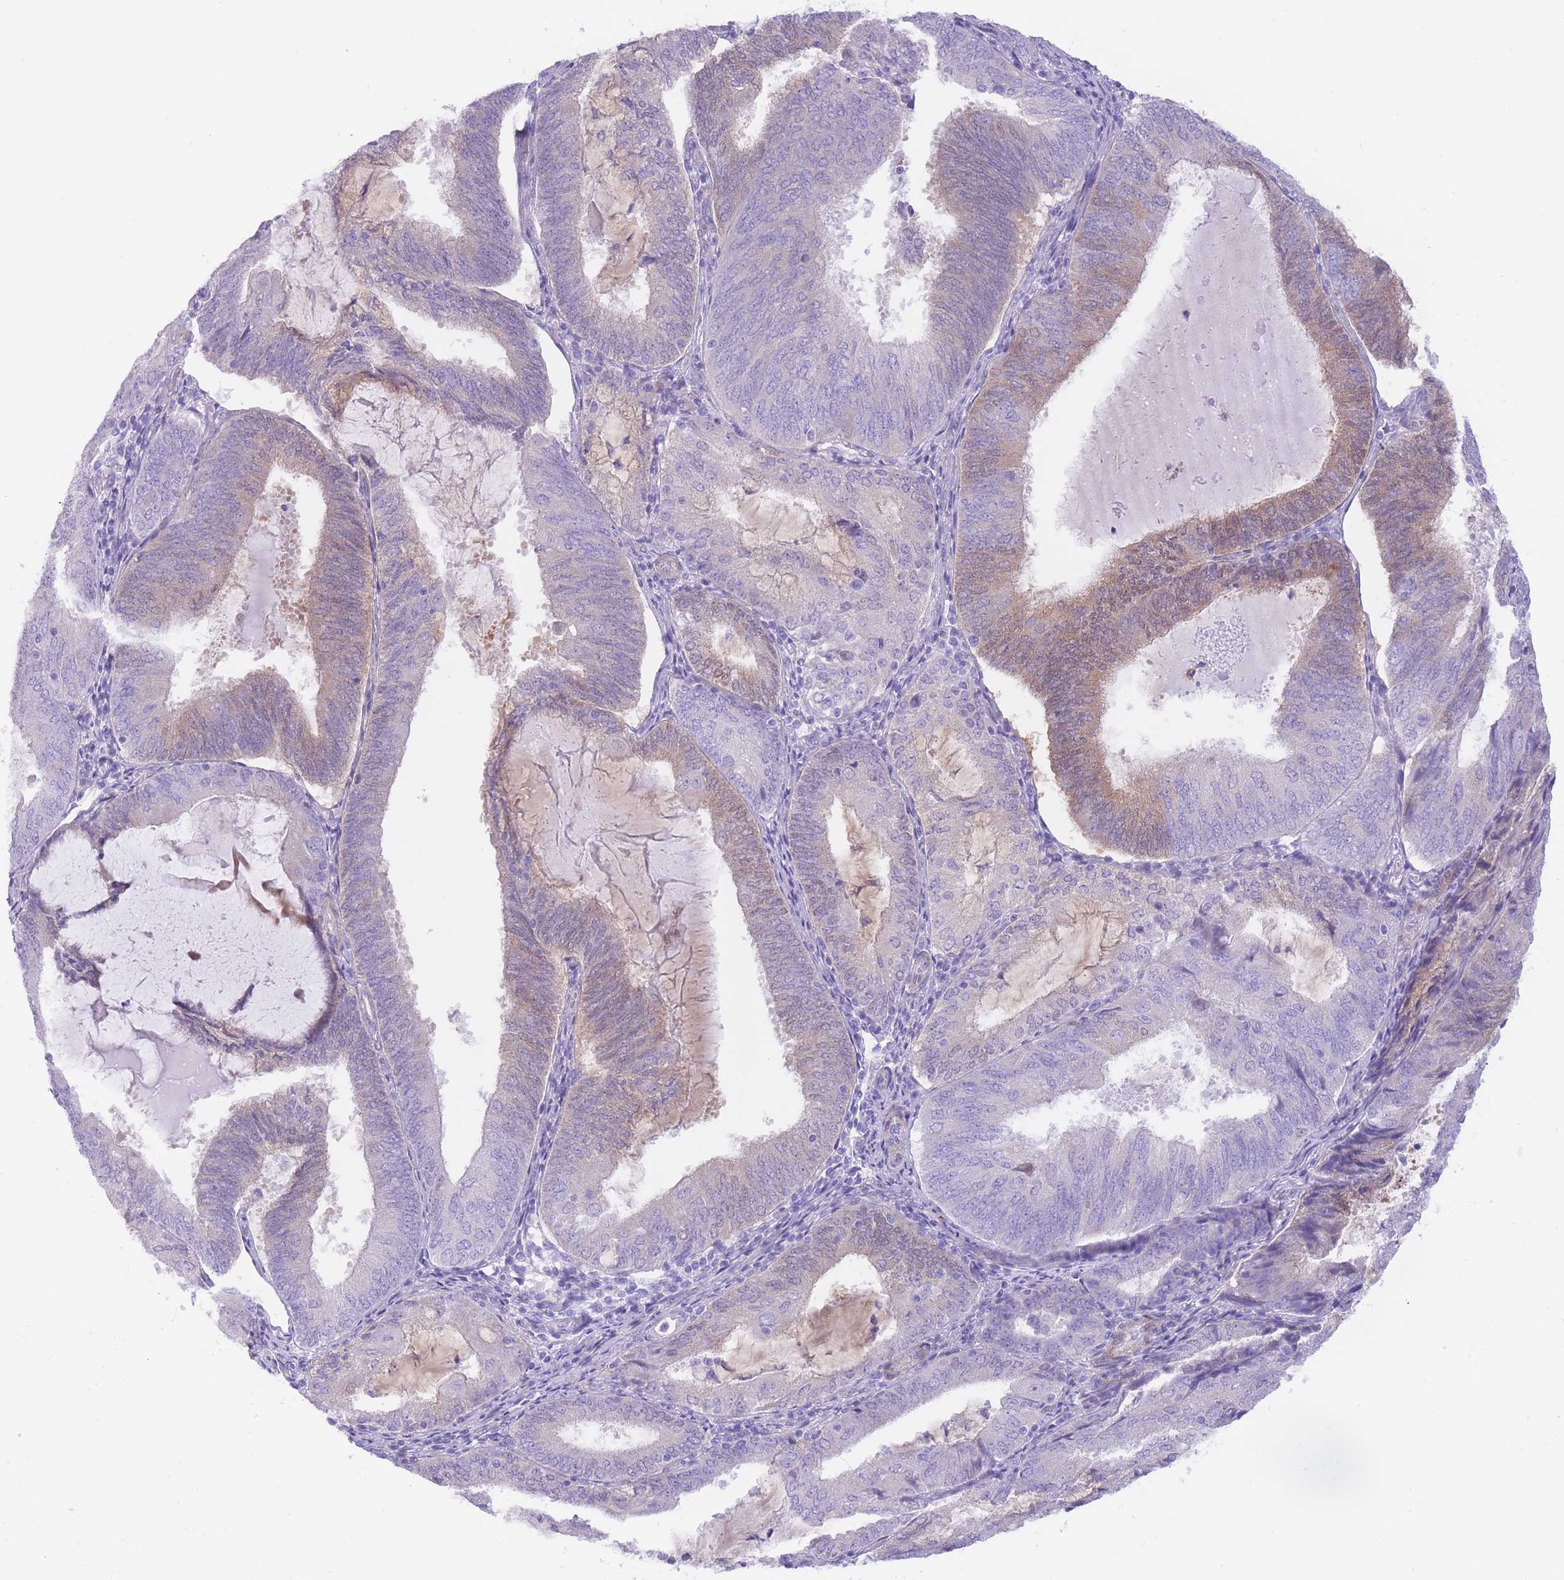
{"staining": {"intensity": "weak", "quantity": "<25%", "location": "cytoplasmic/membranous"}, "tissue": "endometrial cancer", "cell_type": "Tumor cells", "image_type": "cancer", "snomed": [{"axis": "morphology", "description": "Adenocarcinoma, NOS"}, {"axis": "topography", "description": "Endometrium"}], "caption": "DAB immunohistochemical staining of endometrial adenocarcinoma reveals no significant staining in tumor cells.", "gene": "QTRT1", "patient": {"sex": "female", "age": 81}}